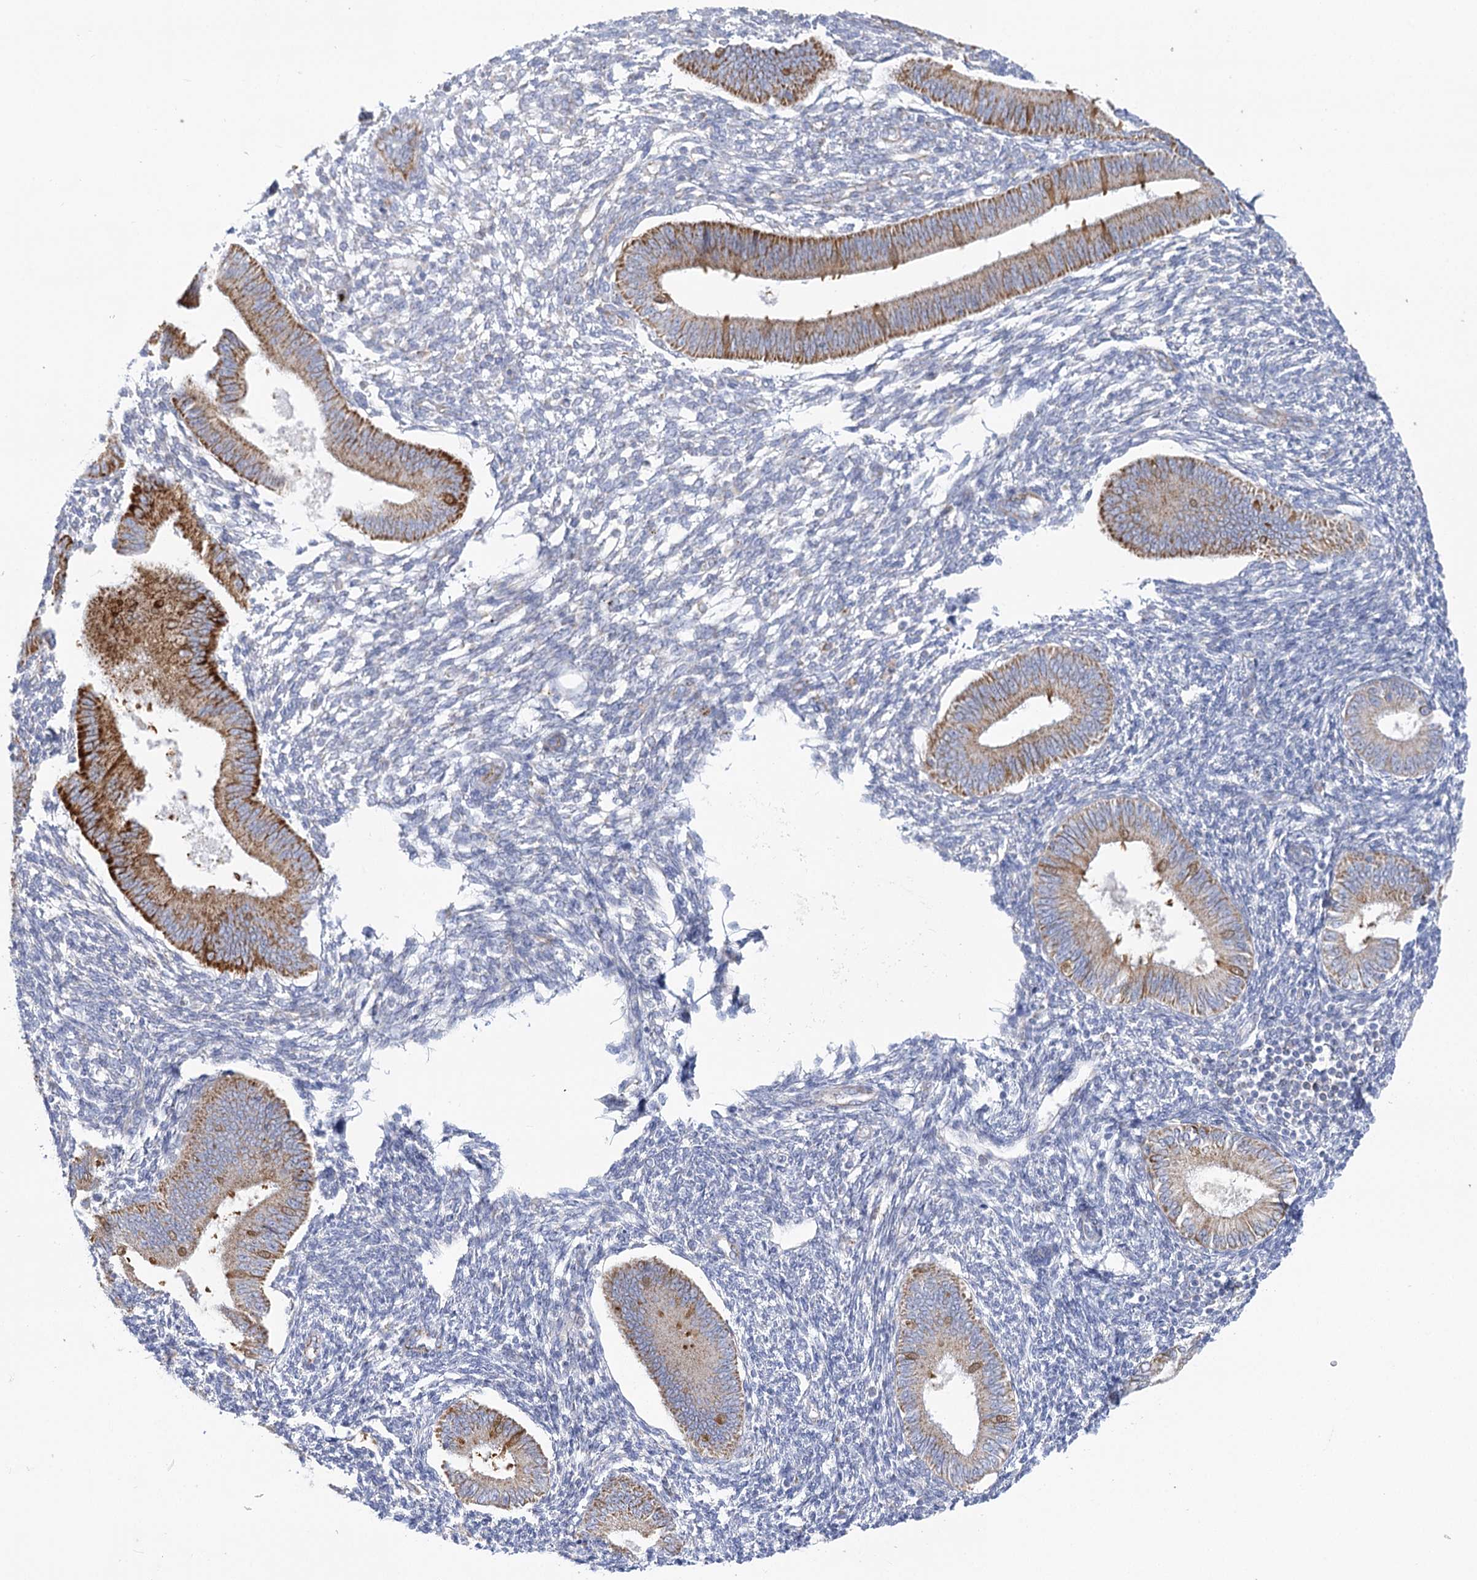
{"staining": {"intensity": "strong", "quantity": "25%-75%", "location": "cytoplasmic/membranous"}, "tissue": "endometrium", "cell_type": "Cells in endometrial stroma", "image_type": "normal", "snomed": [{"axis": "morphology", "description": "Normal tissue, NOS"}, {"axis": "topography", "description": "Uterus"}, {"axis": "topography", "description": "Endometrium"}], "caption": "Immunohistochemistry histopathology image of unremarkable endometrium stained for a protein (brown), which displays high levels of strong cytoplasmic/membranous staining in about 25%-75% of cells in endometrial stroma.", "gene": "DHTKD1", "patient": {"sex": "female", "age": 48}}